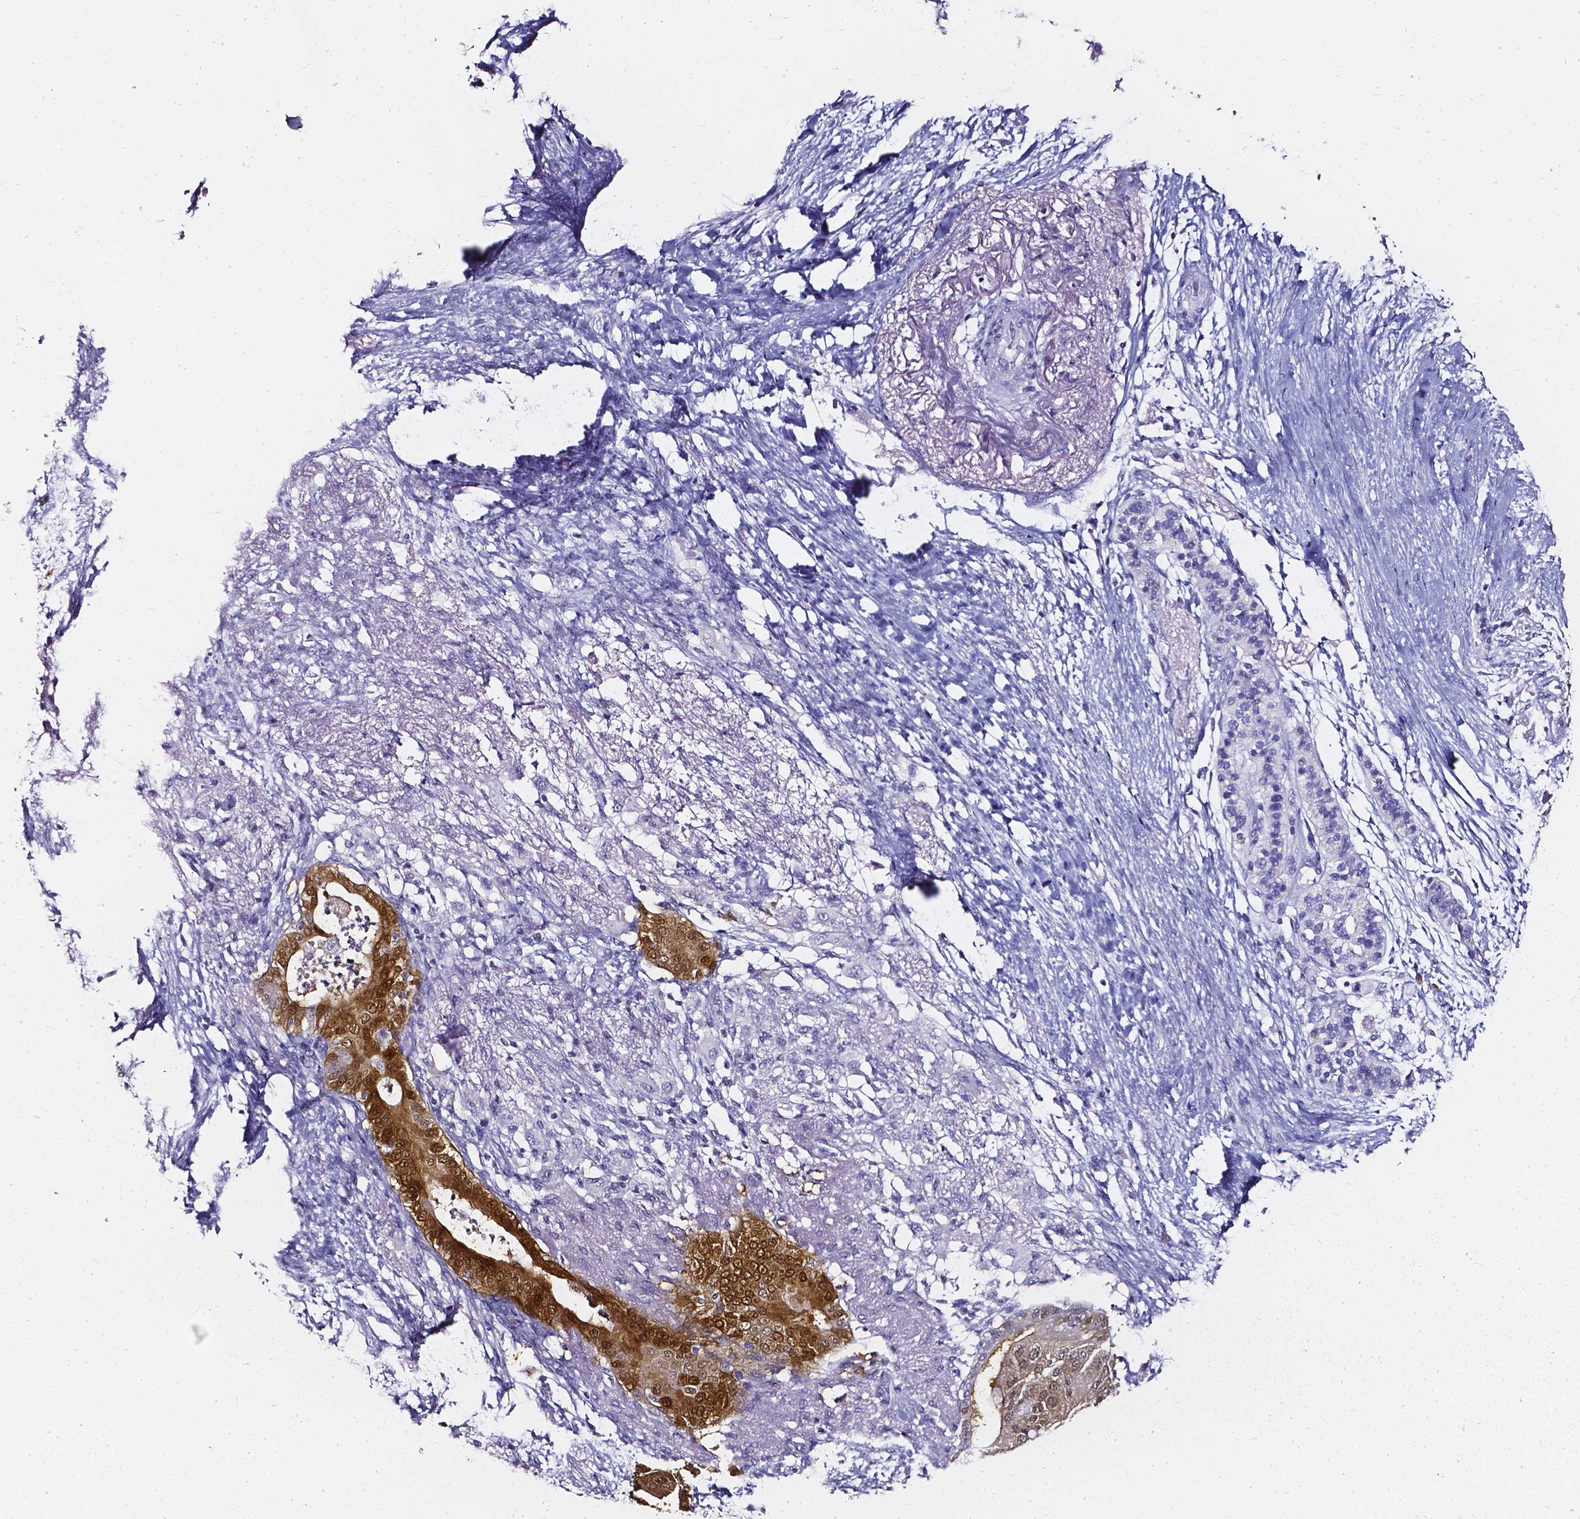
{"staining": {"intensity": "moderate", "quantity": ">75%", "location": "cytoplasmic/membranous,nuclear"}, "tissue": "pancreatic cancer", "cell_type": "Tumor cells", "image_type": "cancer", "snomed": [{"axis": "morphology", "description": "Adenocarcinoma, NOS"}, {"axis": "topography", "description": "Pancreas"}], "caption": "Pancreatic adenocarcinoma stained with a protein marker displays moderate staining in tumor cells.", "gene": "AKR1B10", "patient": {"sex": "female", "age": 72}}